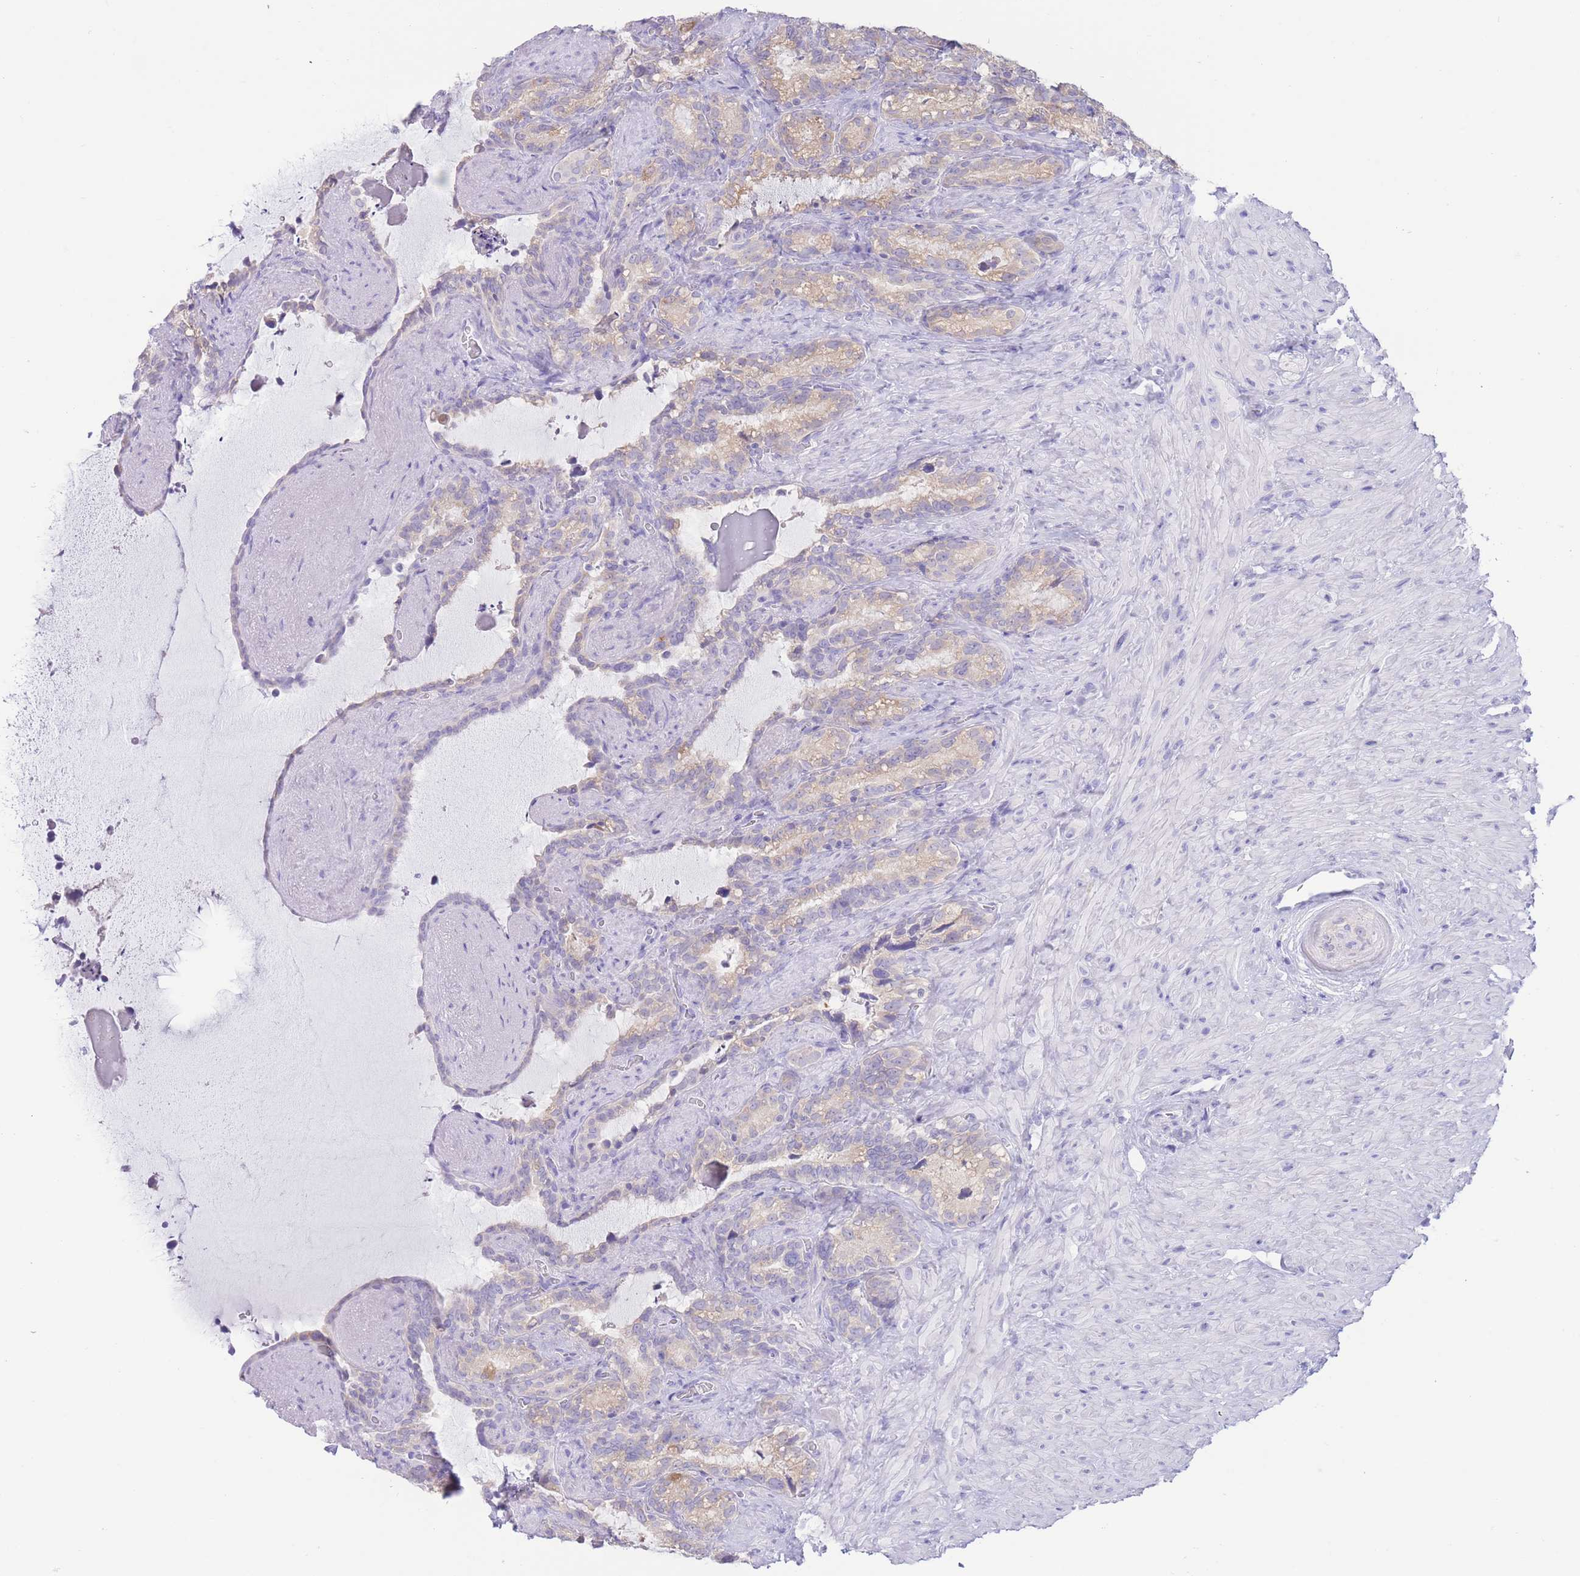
{"staining": {"intensity": "weak", "quantity": "25%-75%", "location": "cytoplasmic/membranous"}, "tissue": "seminal vesicle", "cell_type": "Glandular cells", "image_type": "normal", "snomed": [{"axis": "morphology", "description": "Normal tissue, NOS"}, {"axis": "topography", "description": "Prostate"}, {"axis": "topography", "description": "Seminal veicle"}], "caption": "Normal seminal vesicle was stained to show a protein in brown. There is low levels of weak cytoplasmic/membranous staining in approximately 25%-75% of glandular cells.", "gene": "FAH", "patient": {"sex": "male", "age": 58}}